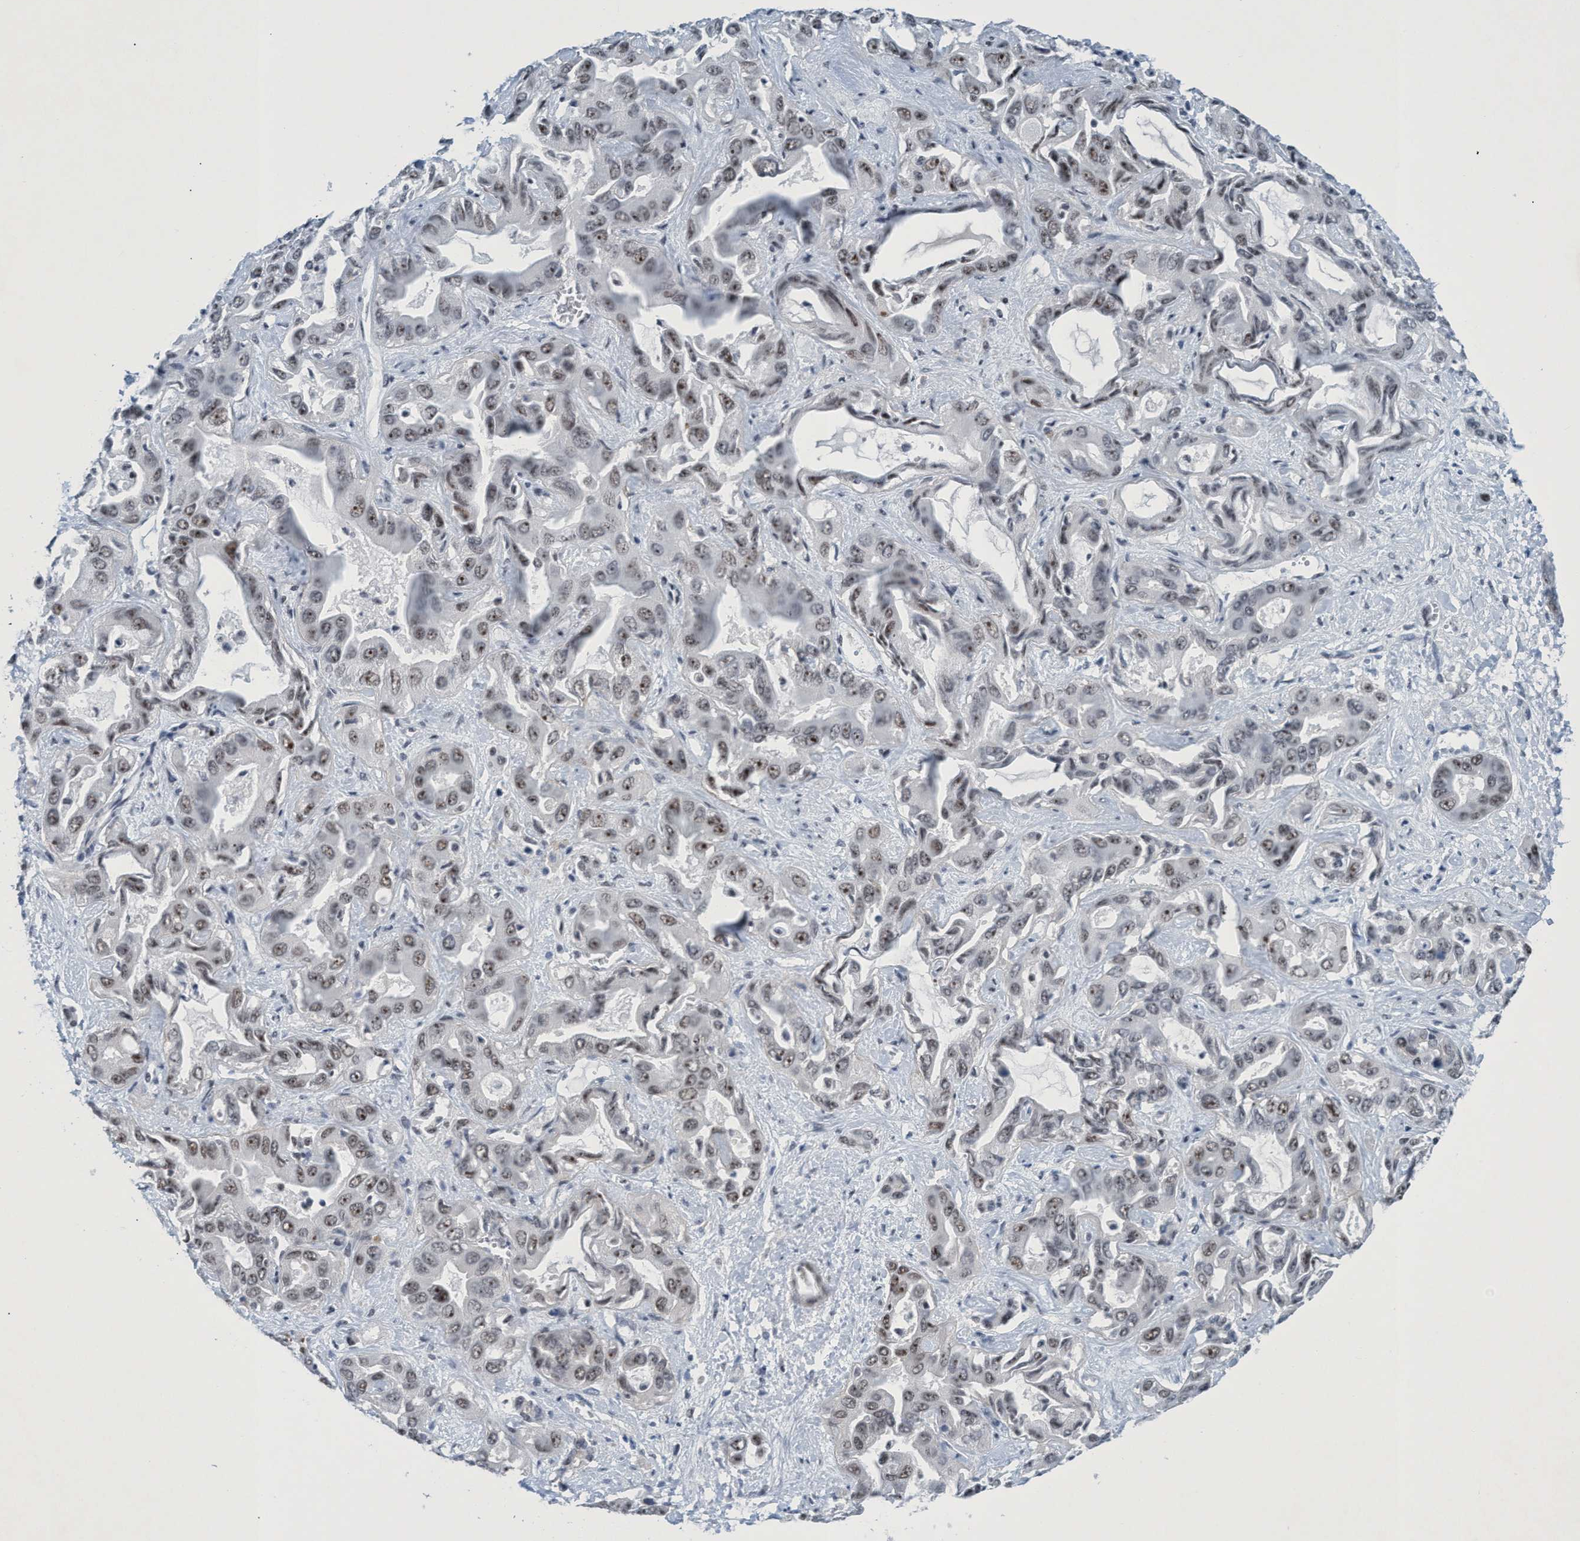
{"staining": {"intensity": "weak", "quantity": "25%-75%", "location": "nuclear"}, "tissue": "liver cancer", "cell_type": "Tumor cells", "image_type": "cancer", "snomed": [{"axis": "morphology", "description": "Cholangiocarcinoma"}, {"axis": "topography", "description": "Liver"}], "caption": "Immunohistochemical staining of human cholangiocarcinoma (liver) demonstrates low levels of weak nuclear expression in about 25%-75% of tumor cells.", "gene": "CWC27", "patient": {"sex": "female", "age": 52}}